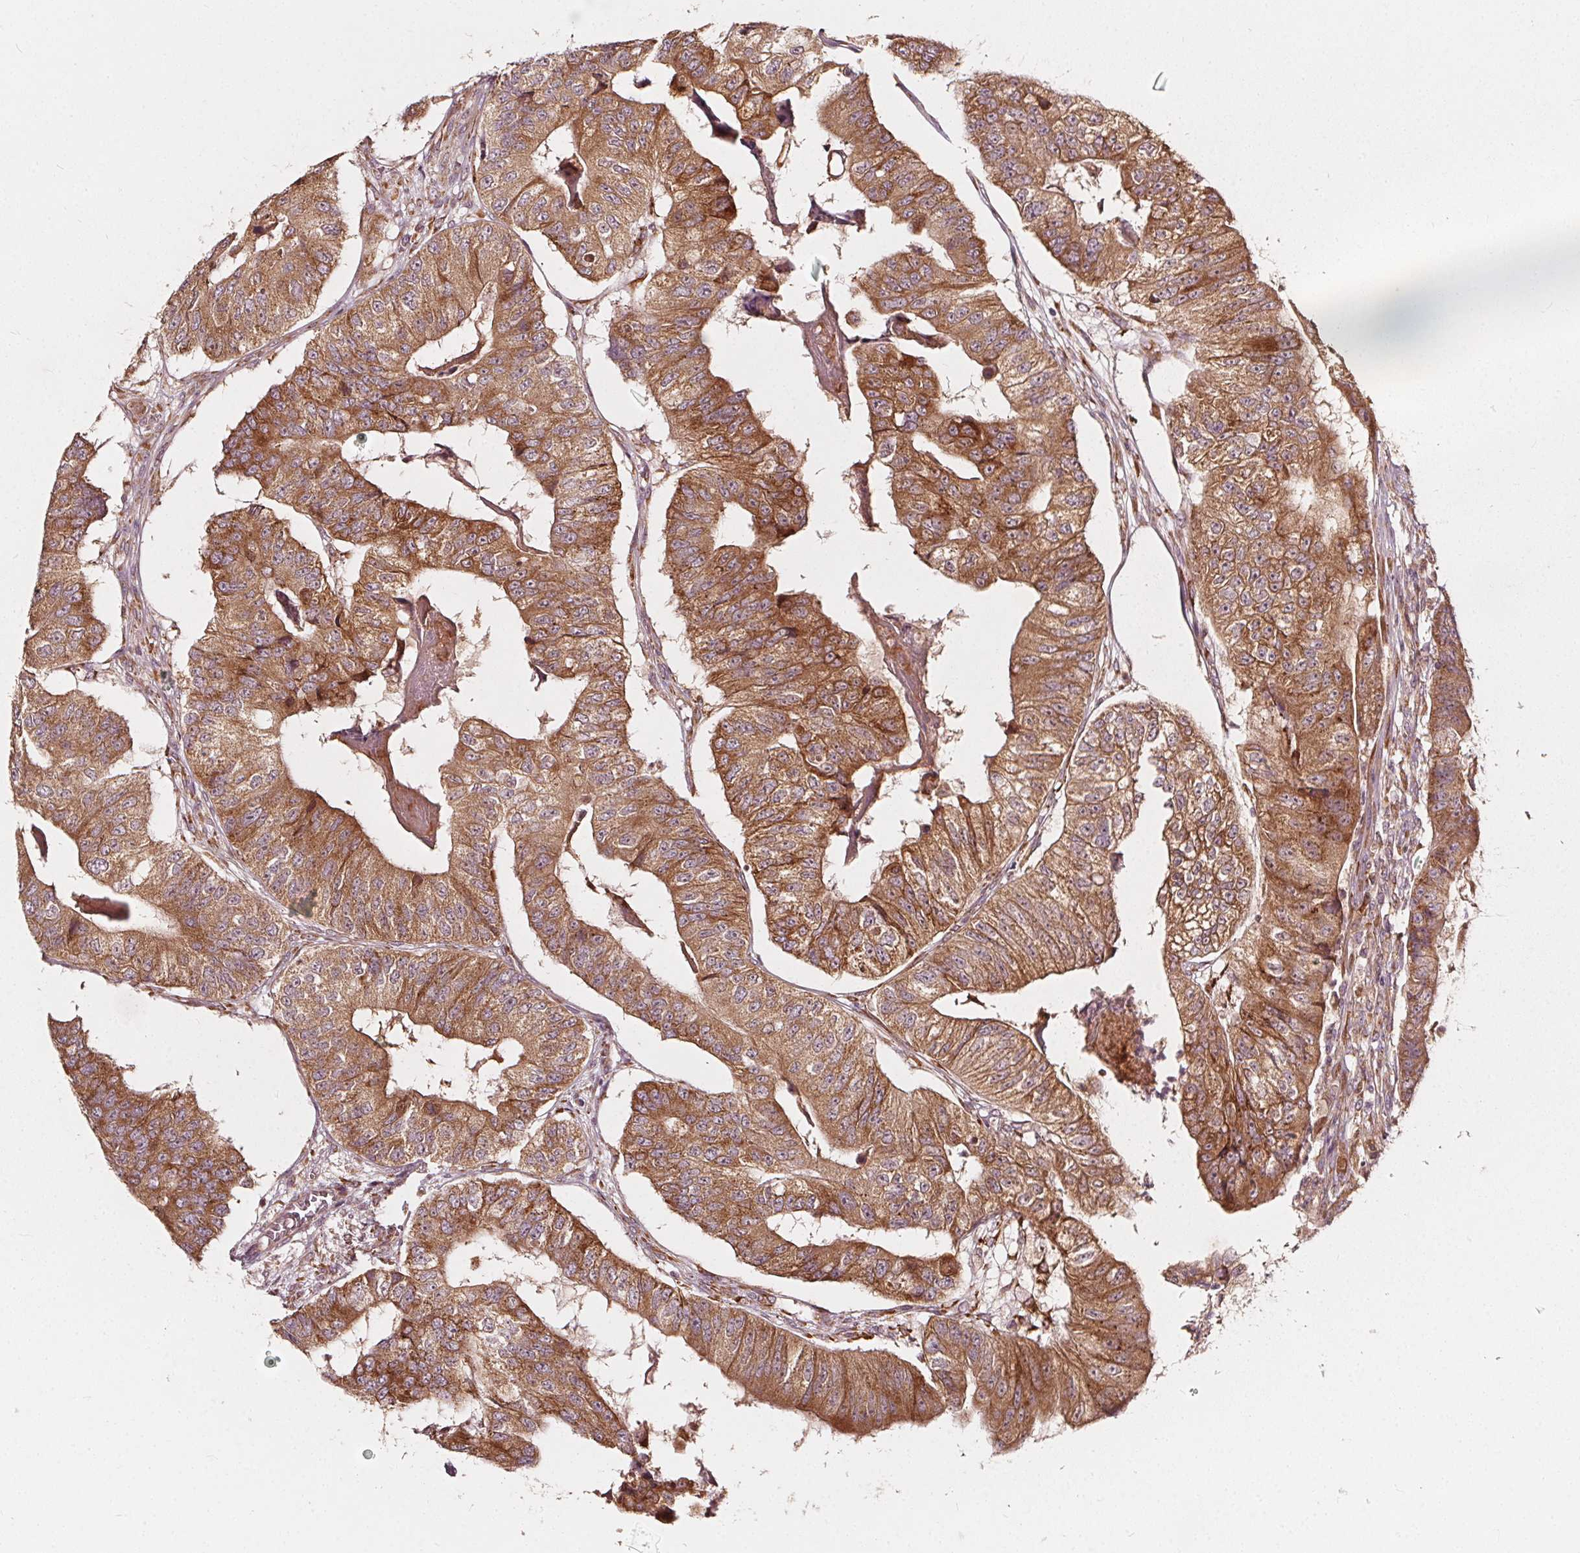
{"staining": {"intensity": "moderate", "quantity": ">75%", "location": "cytoplasmic/membranous,nuclear"}, "tissue": "colorectal cancer", "cell_type": "Tumor cells", "image_type": "cancer", "snomed": [{"axis": "morphology", "description": "Adenocarcinoma, NOS"}, {"axis": "topography", "description": "Colon"}], "caption": "Moderate cytoplasmic/membranous and nuclear positivity for a protein is present in approximately >75% of tumor cells of colorectal cancer using immunohistochemistry.", "gene": "NPC1L1", "patient": {"sex": "female", "age": 67}}